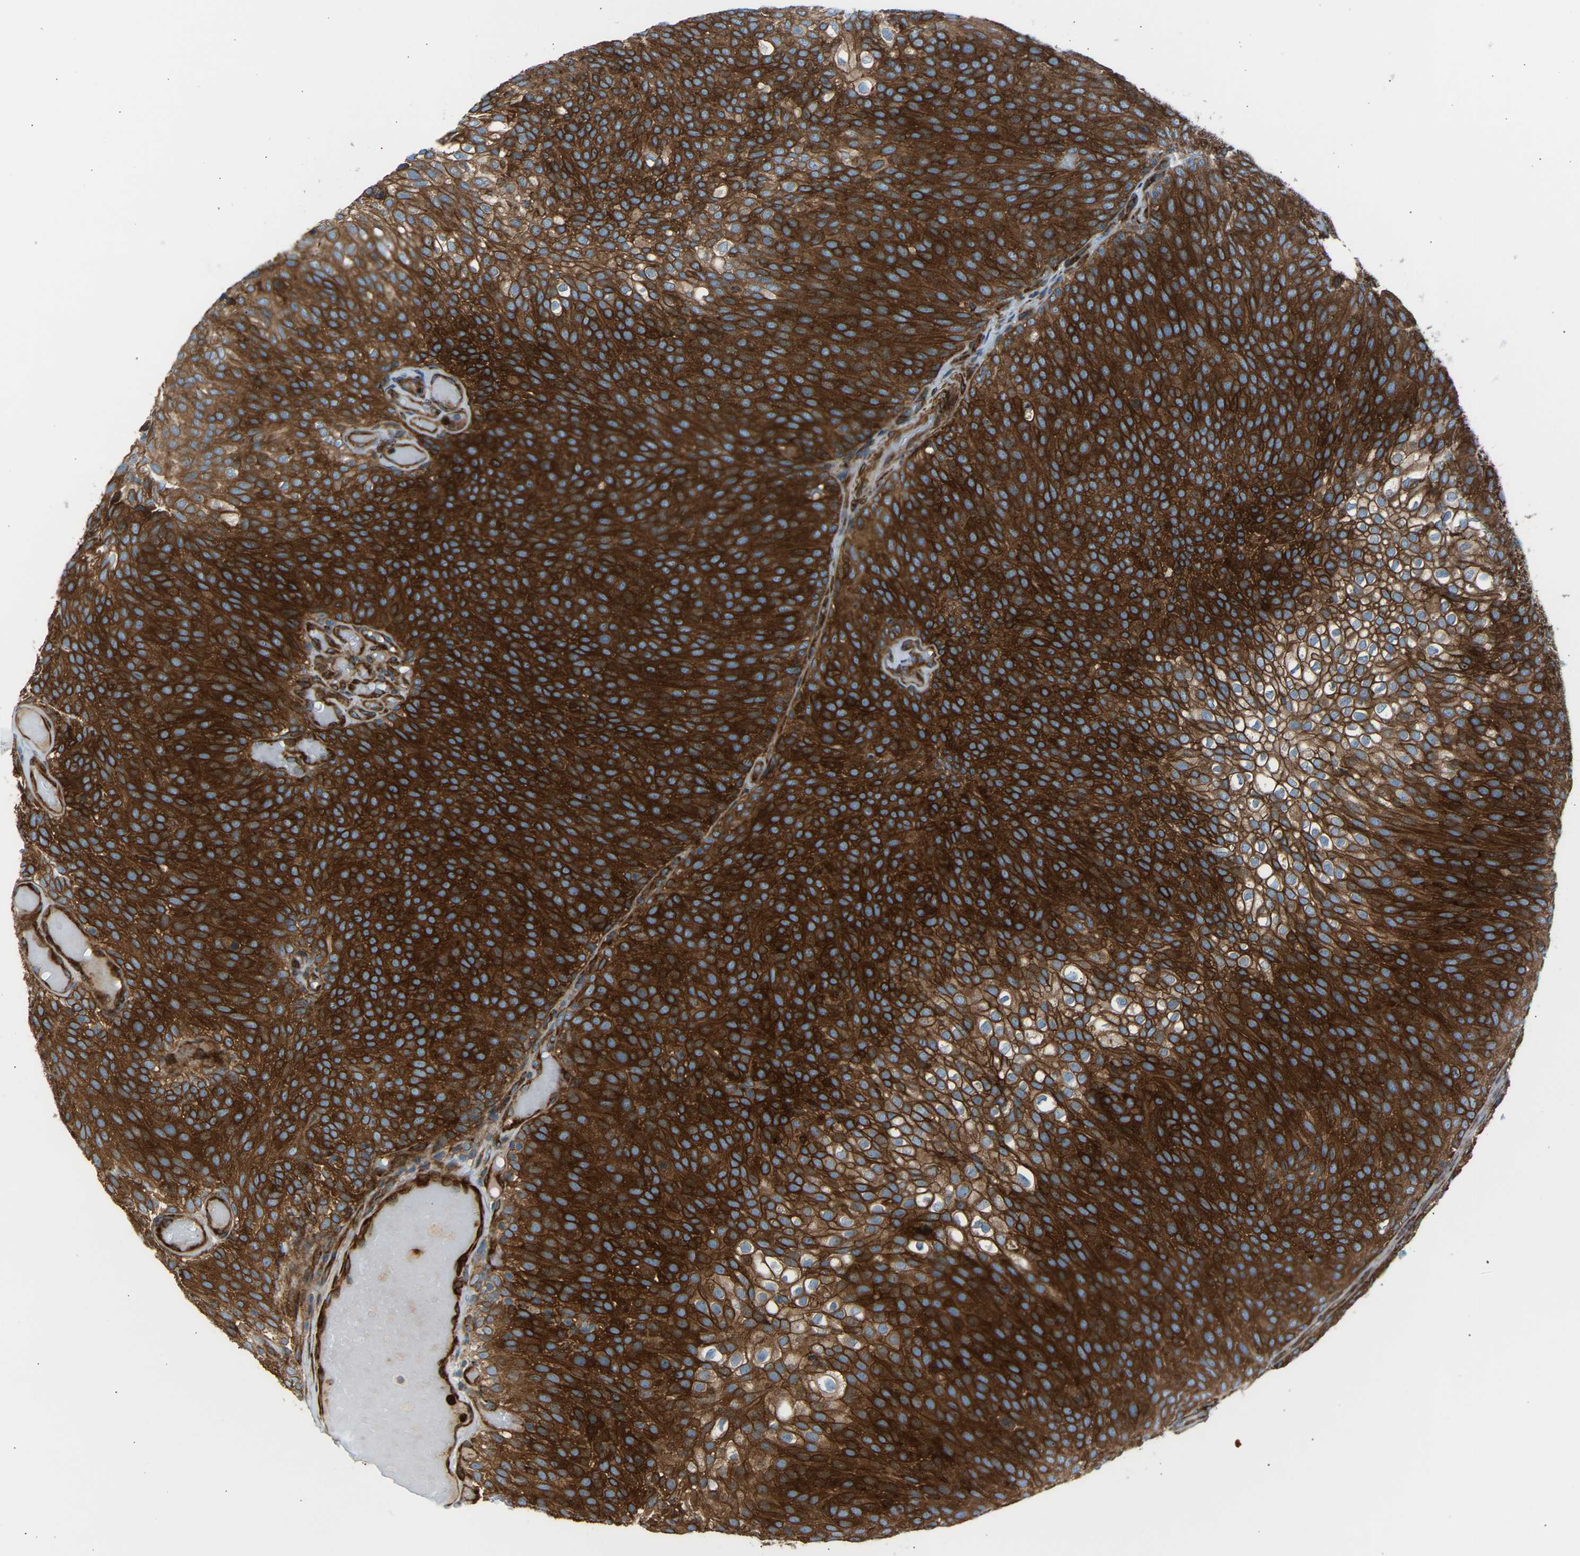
{"staining": {"intensity": "strong", "quantity": ">75%", "location": "cytoplasmic/membranous"}, "tissue": "urothelial cancer", "cell_type": "Tumor cells", "image_type": "cancer", "snomed": [{"axis": "morphology", "description": "Urothelial carcinoma, Low grade"}, {"axis": "topography", "description": "Urinary bladder"}], "caption": "This image shows immunohistochemistry staining of human urothelial cancer, with high strong cytoplasmic/membranous staining in approximately >75% of tumor cells.", "gene": "VPS41", "patient": {"sex": "male", "age": 78}}